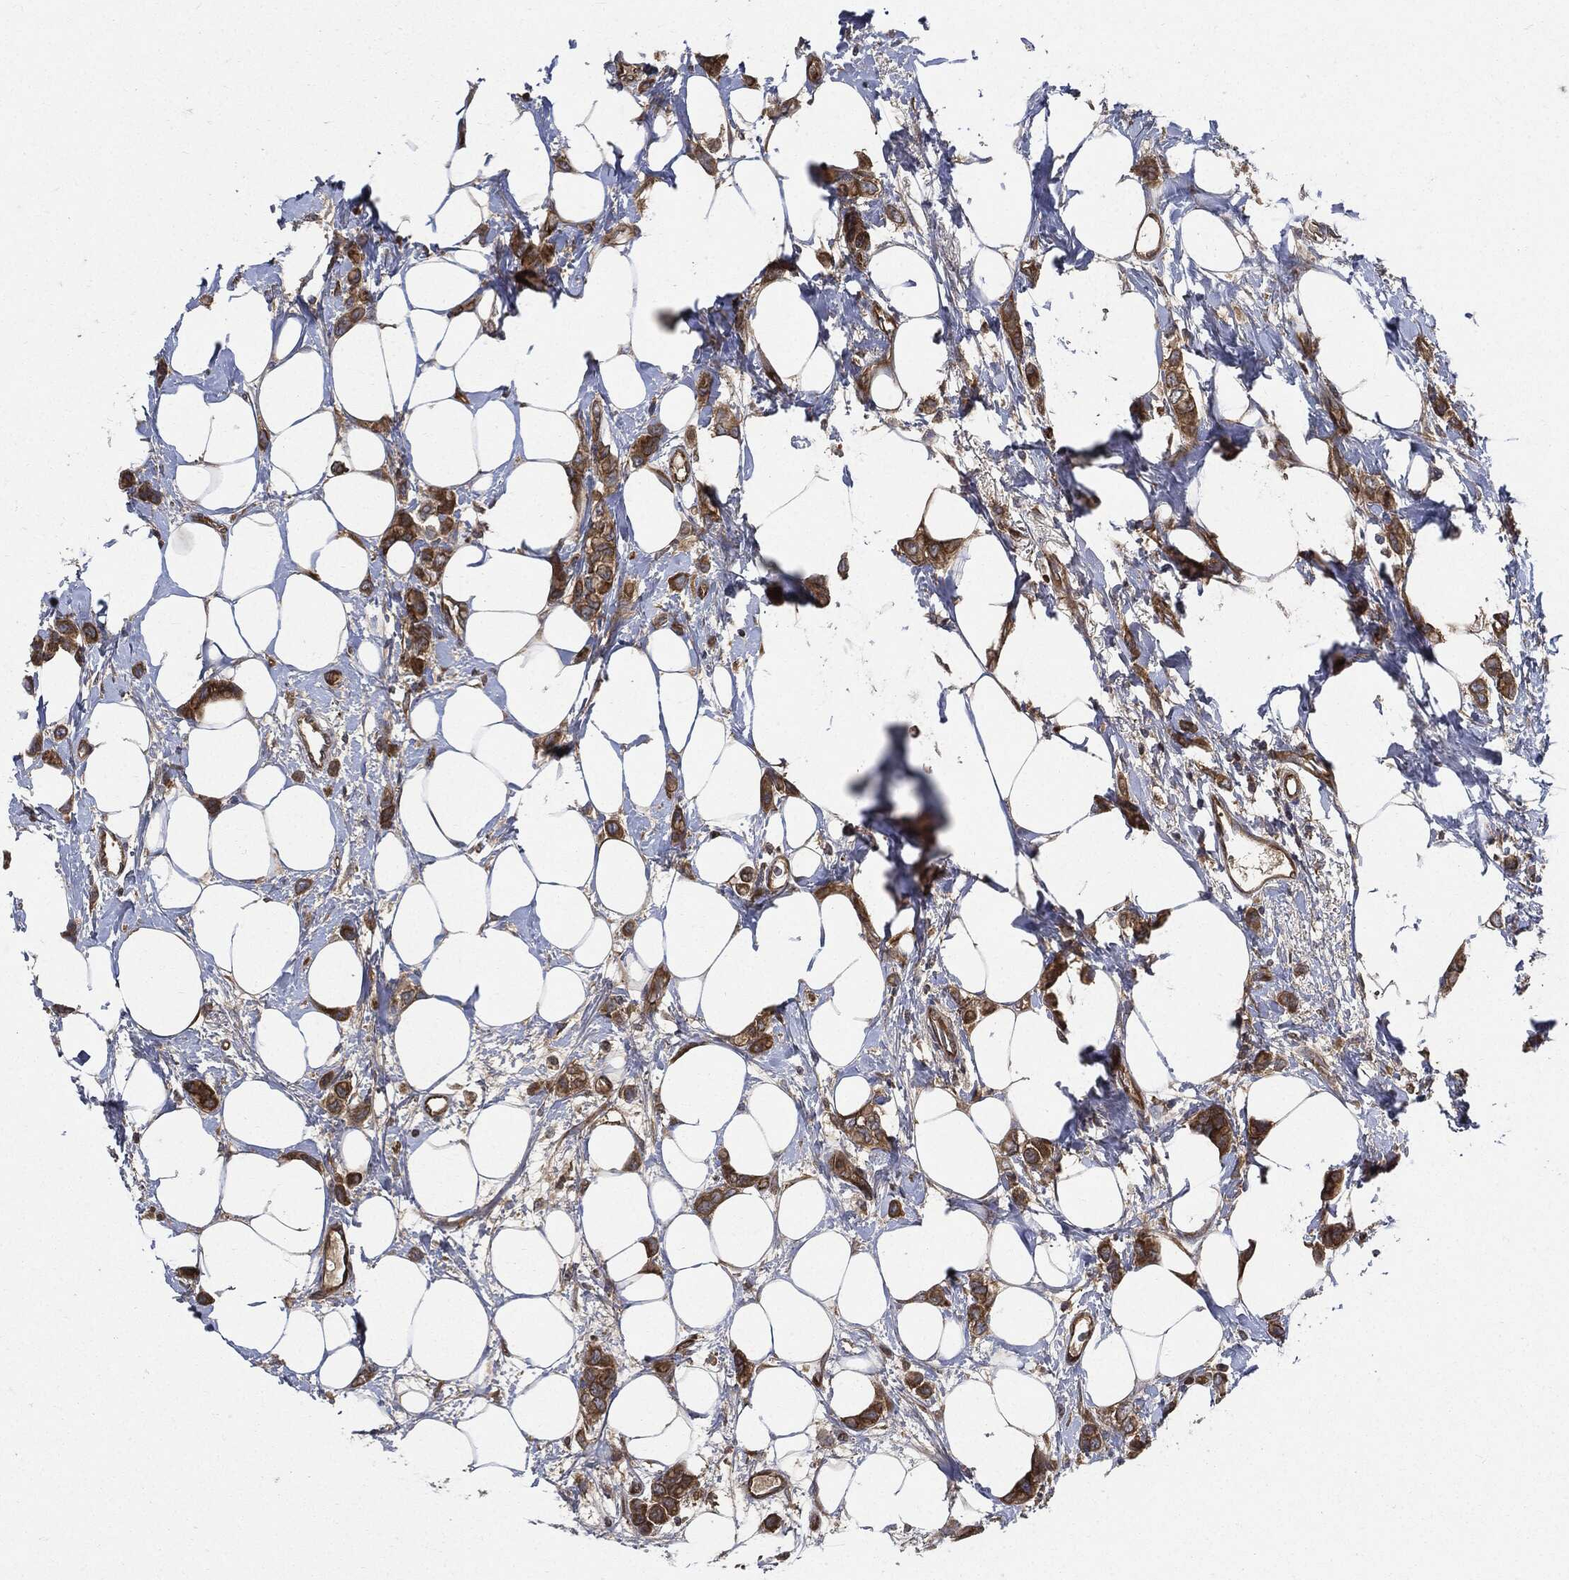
{"staining": {"intensity": "moderate", "quantity": ">75%", "location": "cytoplasmic/membranous"}, "tissue": "breast cancer", "cell_type": "Tumor cells", "image_type": "cancer", "snomed": [{"axis": "morphology", "description": "Lobular carcinoma"}, {"axis": "topography", "description": "Breast"}], "caption": "Lobular carcinoma (breast) stained with a brown dye displays moderate cytoplasmic/membranous positive expression in about >75% of tumor cells.", "gene": "XPNPEP1", "patient": {"sex": "female", "age": 66}}